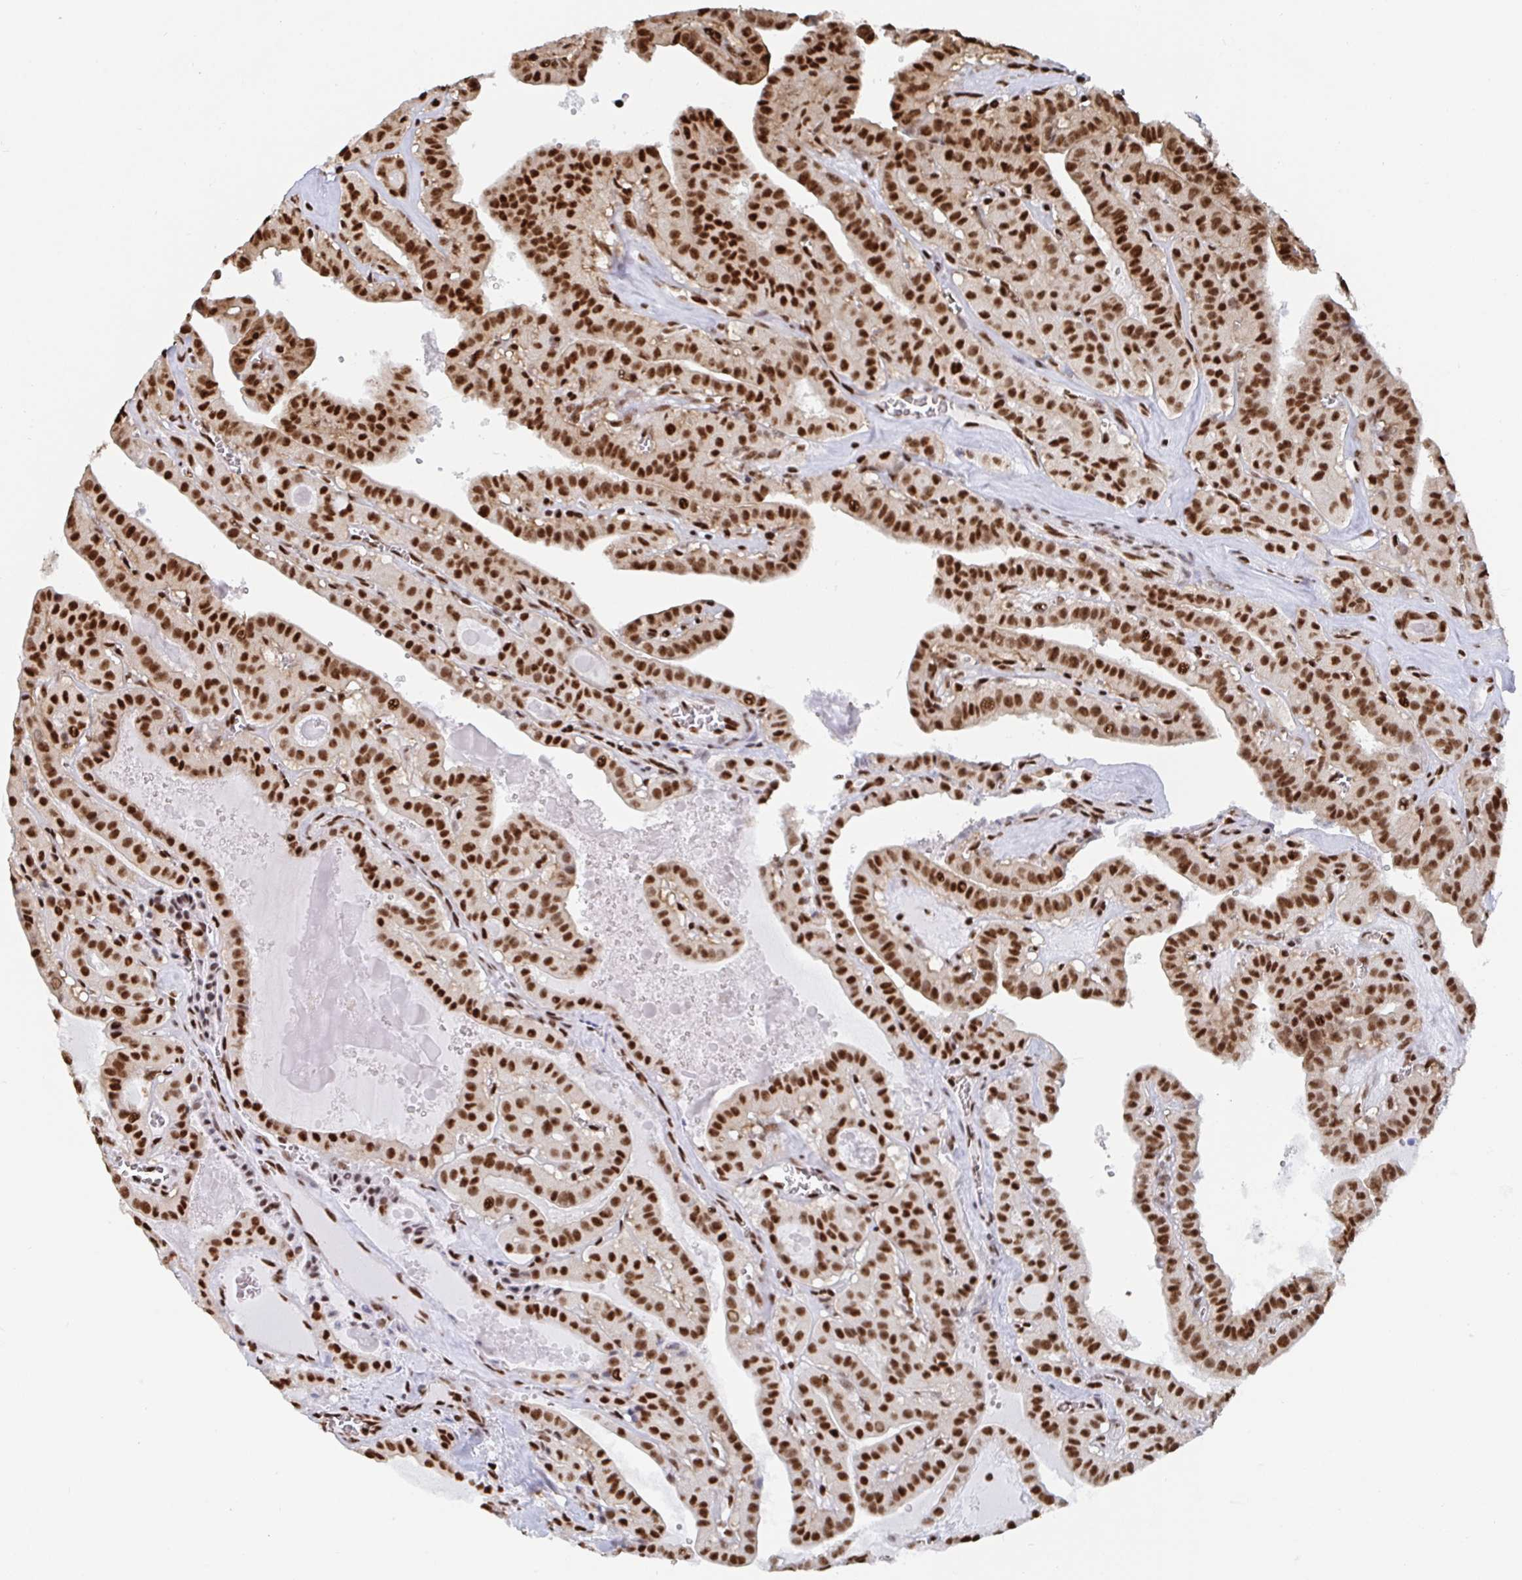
{"staining": {"intensity": "strong", "quantity": ">75%", "location": "nuclear"}, "tissue": "thyroid cancer", "cell_type": "Tumor cells", "image_type": "cancer", "snomed": [{"axis": "morphology", "description": "Papillary adenocarcinoma, NOS"}, {"axis": "topography", "description": "Thyroid gland"}], "caption": "Protein analysis of thyroid cancer tissue displays strong nuclear positivity in about >75% of tumor cells.", "gene": "EWSR1", "patient": {"sex": "male", "age": 52}}